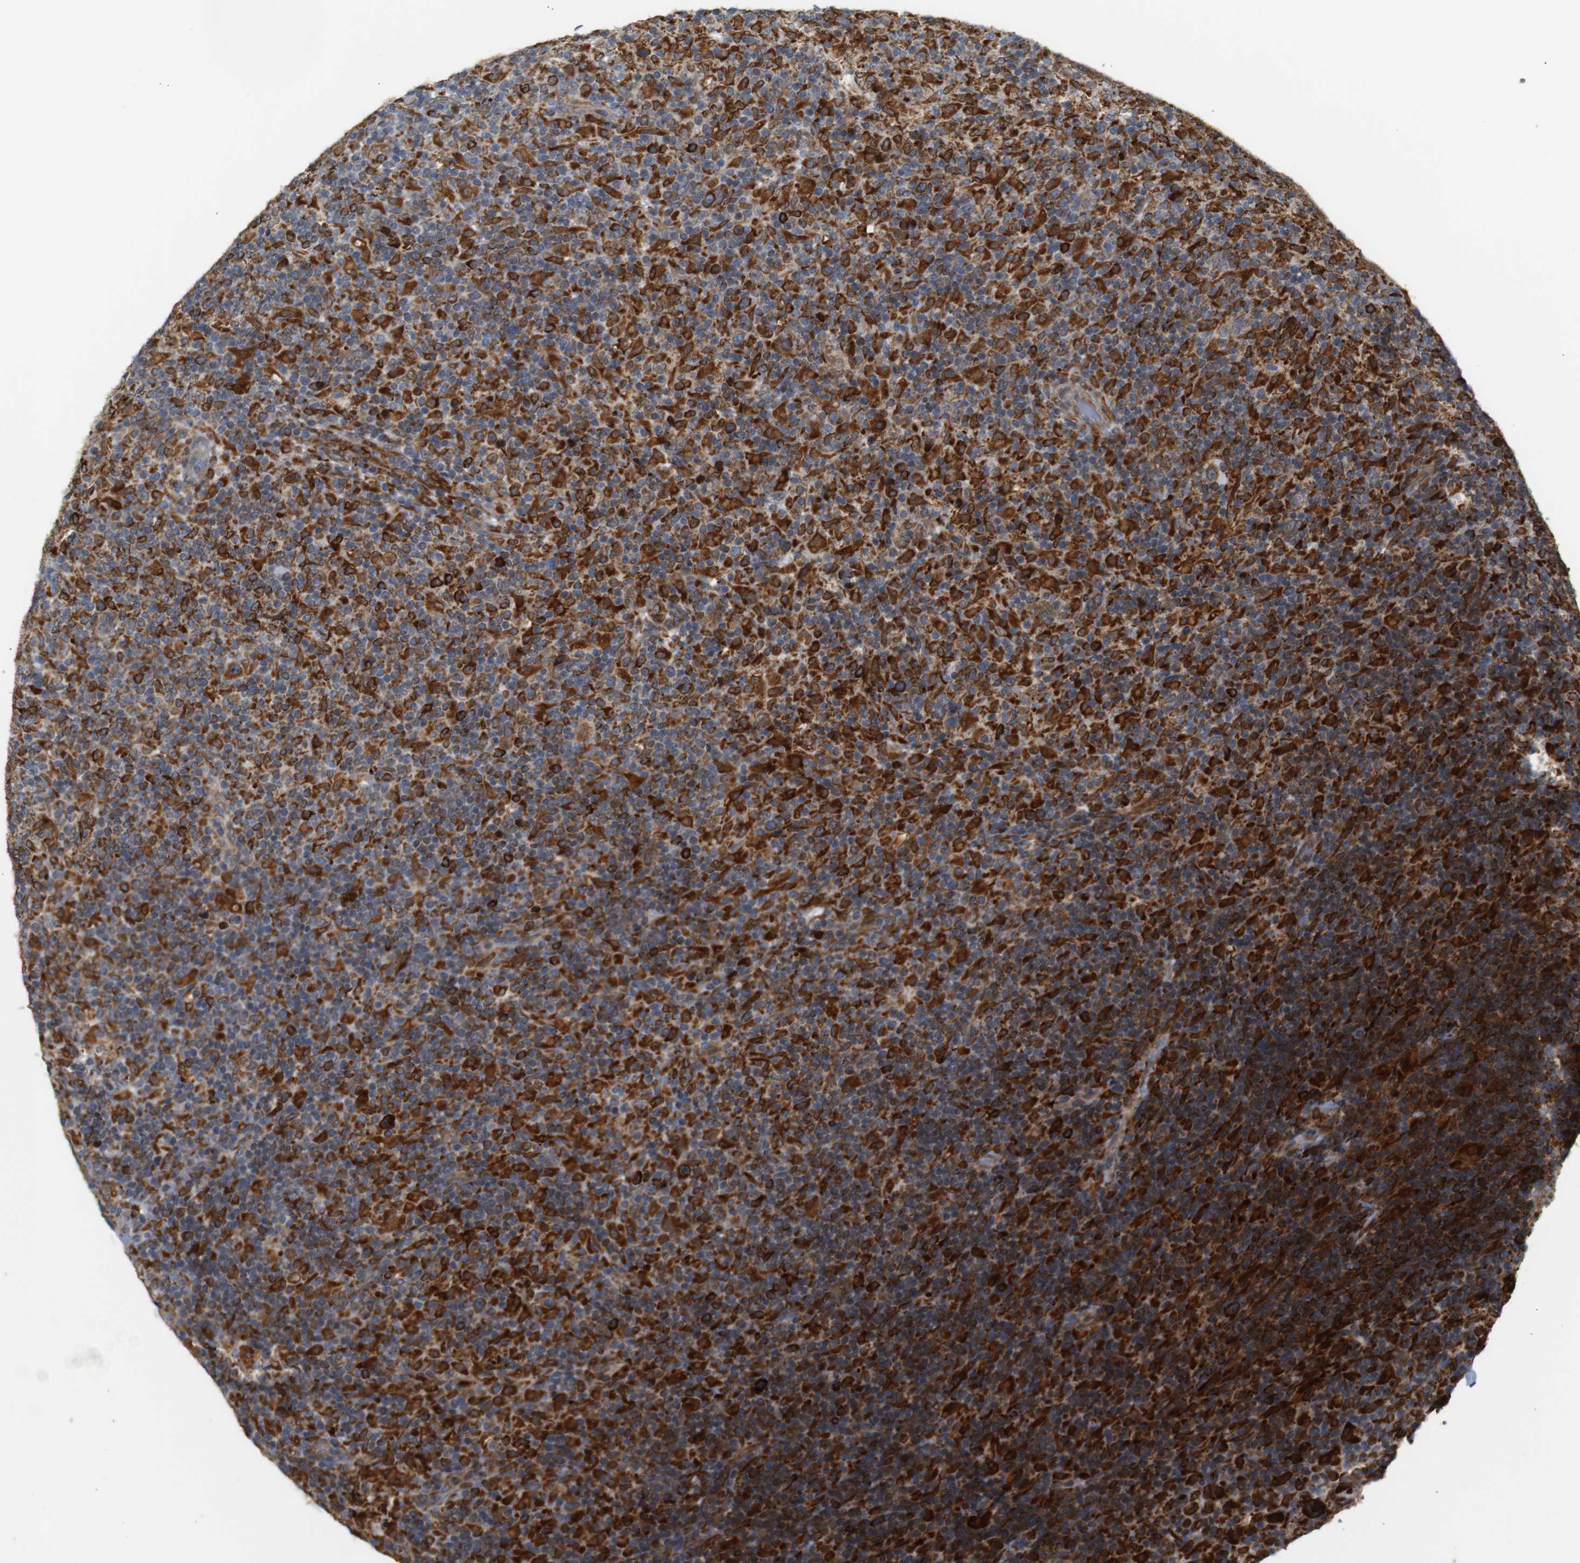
{"staining": {"intensity": "moderate", "quantity": ">75%", "location": "cytoplasmic/membranous"}, "tissue": "lymphoma", "cell_type": "Tumor cells", "image_type": "cancer", "snomed": [{"axis": "morphology", "description": "Hodgkin's disease, NOS"}, {"axis": "topography", "description": "Lymph node"}], "caption": "Immunohistochemical staining of human Hodgkin's disease displays moderate cytoplasmic/membranous protein expression in about >75% of tumor cells.", "gene": "PTPN1", "patient": {"sex": "male", "age": 70}}